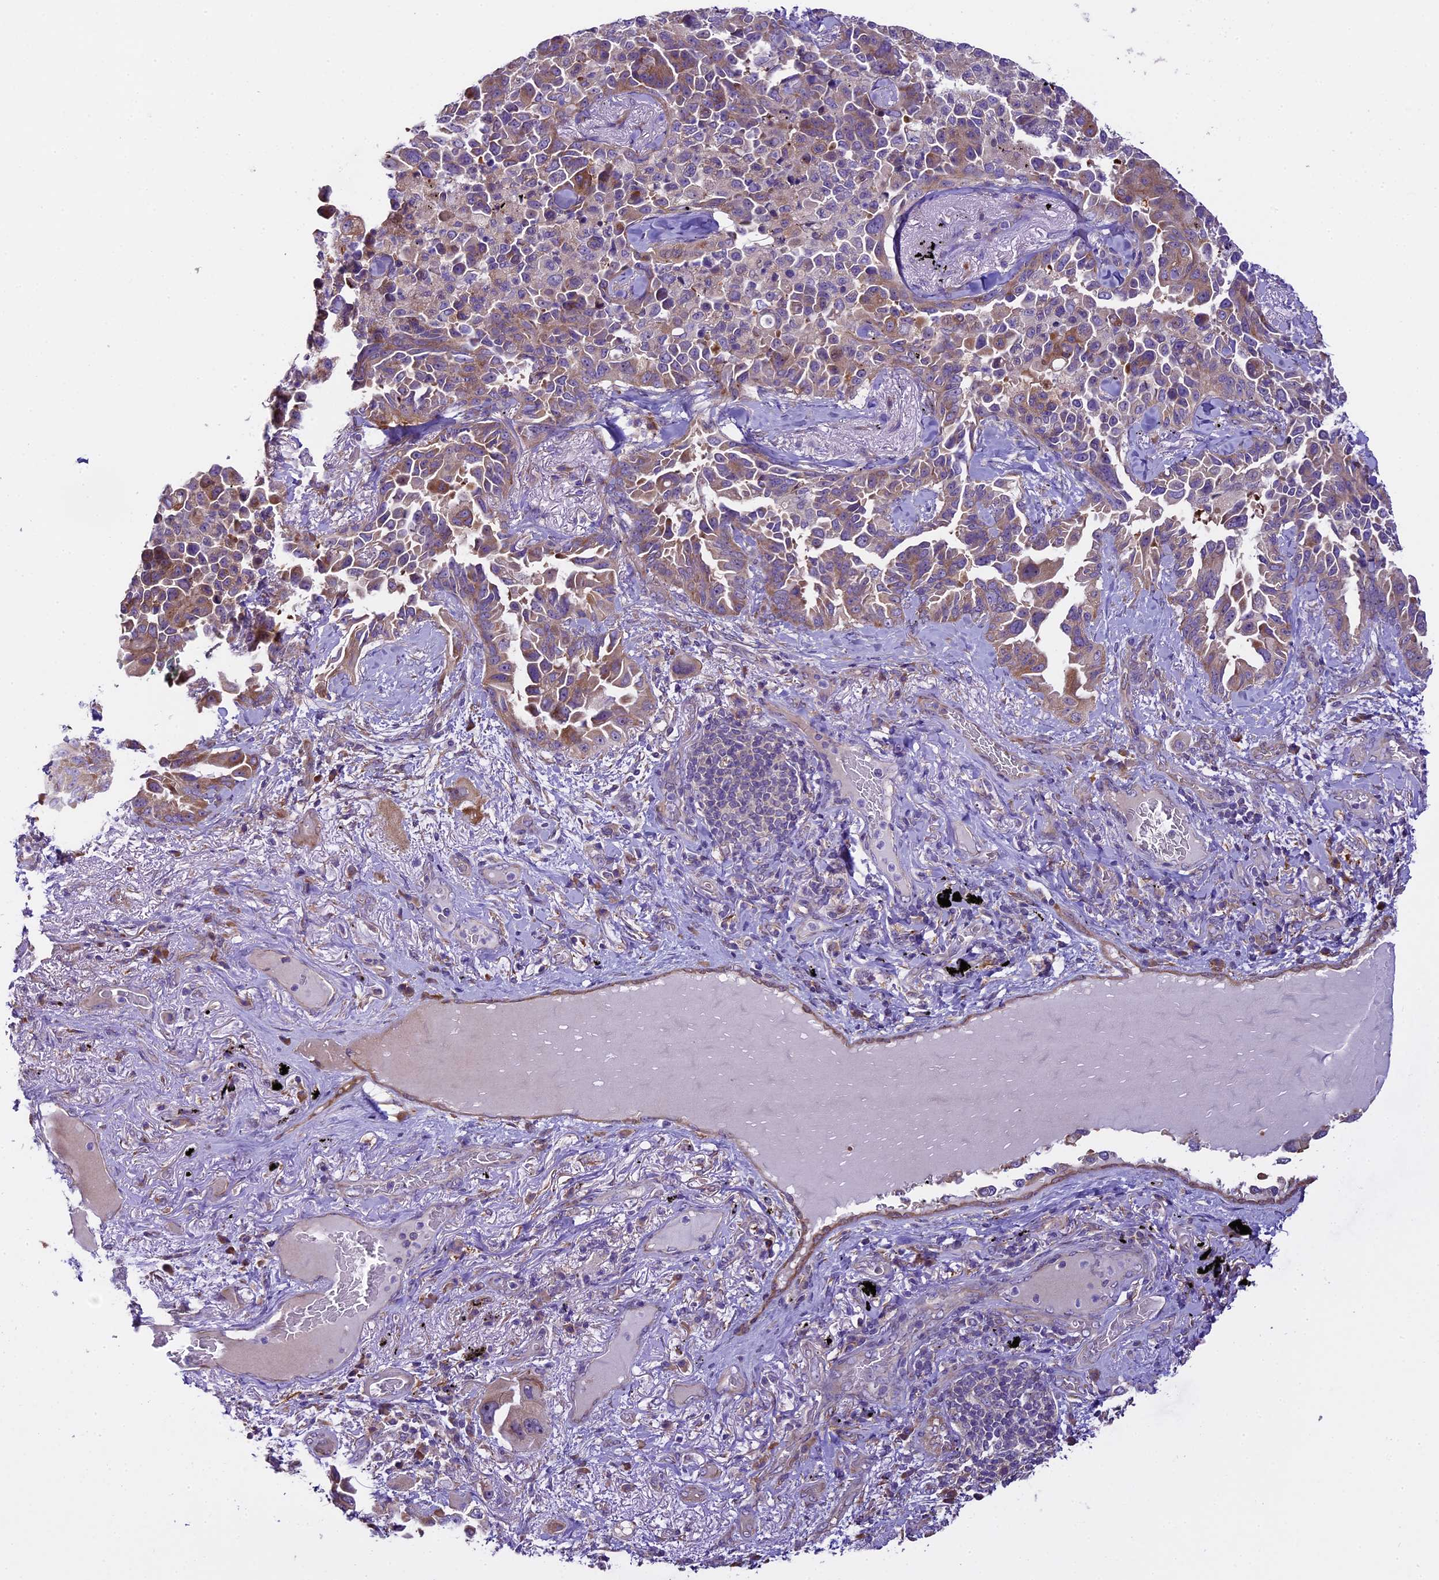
{"staining": {"intensity": "weak", "quantity": "25%-75%", "location": "cytoplasmic/membranous"}, "tissue": "lung cancer", "cell_type": "Tumor cells", "image_type": "cancer", "snomed": [{"axis": "morphology", "description": "Adenocarcinoma, NOS"}, {"axis": "topography", "description": "Lung"}], "caption": "An immunohistochemistry (IHC) micrograph of neoplastic tissue is shown. Protein staining in brown highlights weak cytoplasmic/membranous positivity in adenocarcinoma (lung) within tumor cells. (IHC, brightfield microscopy, high magnification).", "gene": "SPIRE1", "patient": {"sex": "female", "age": 67}}